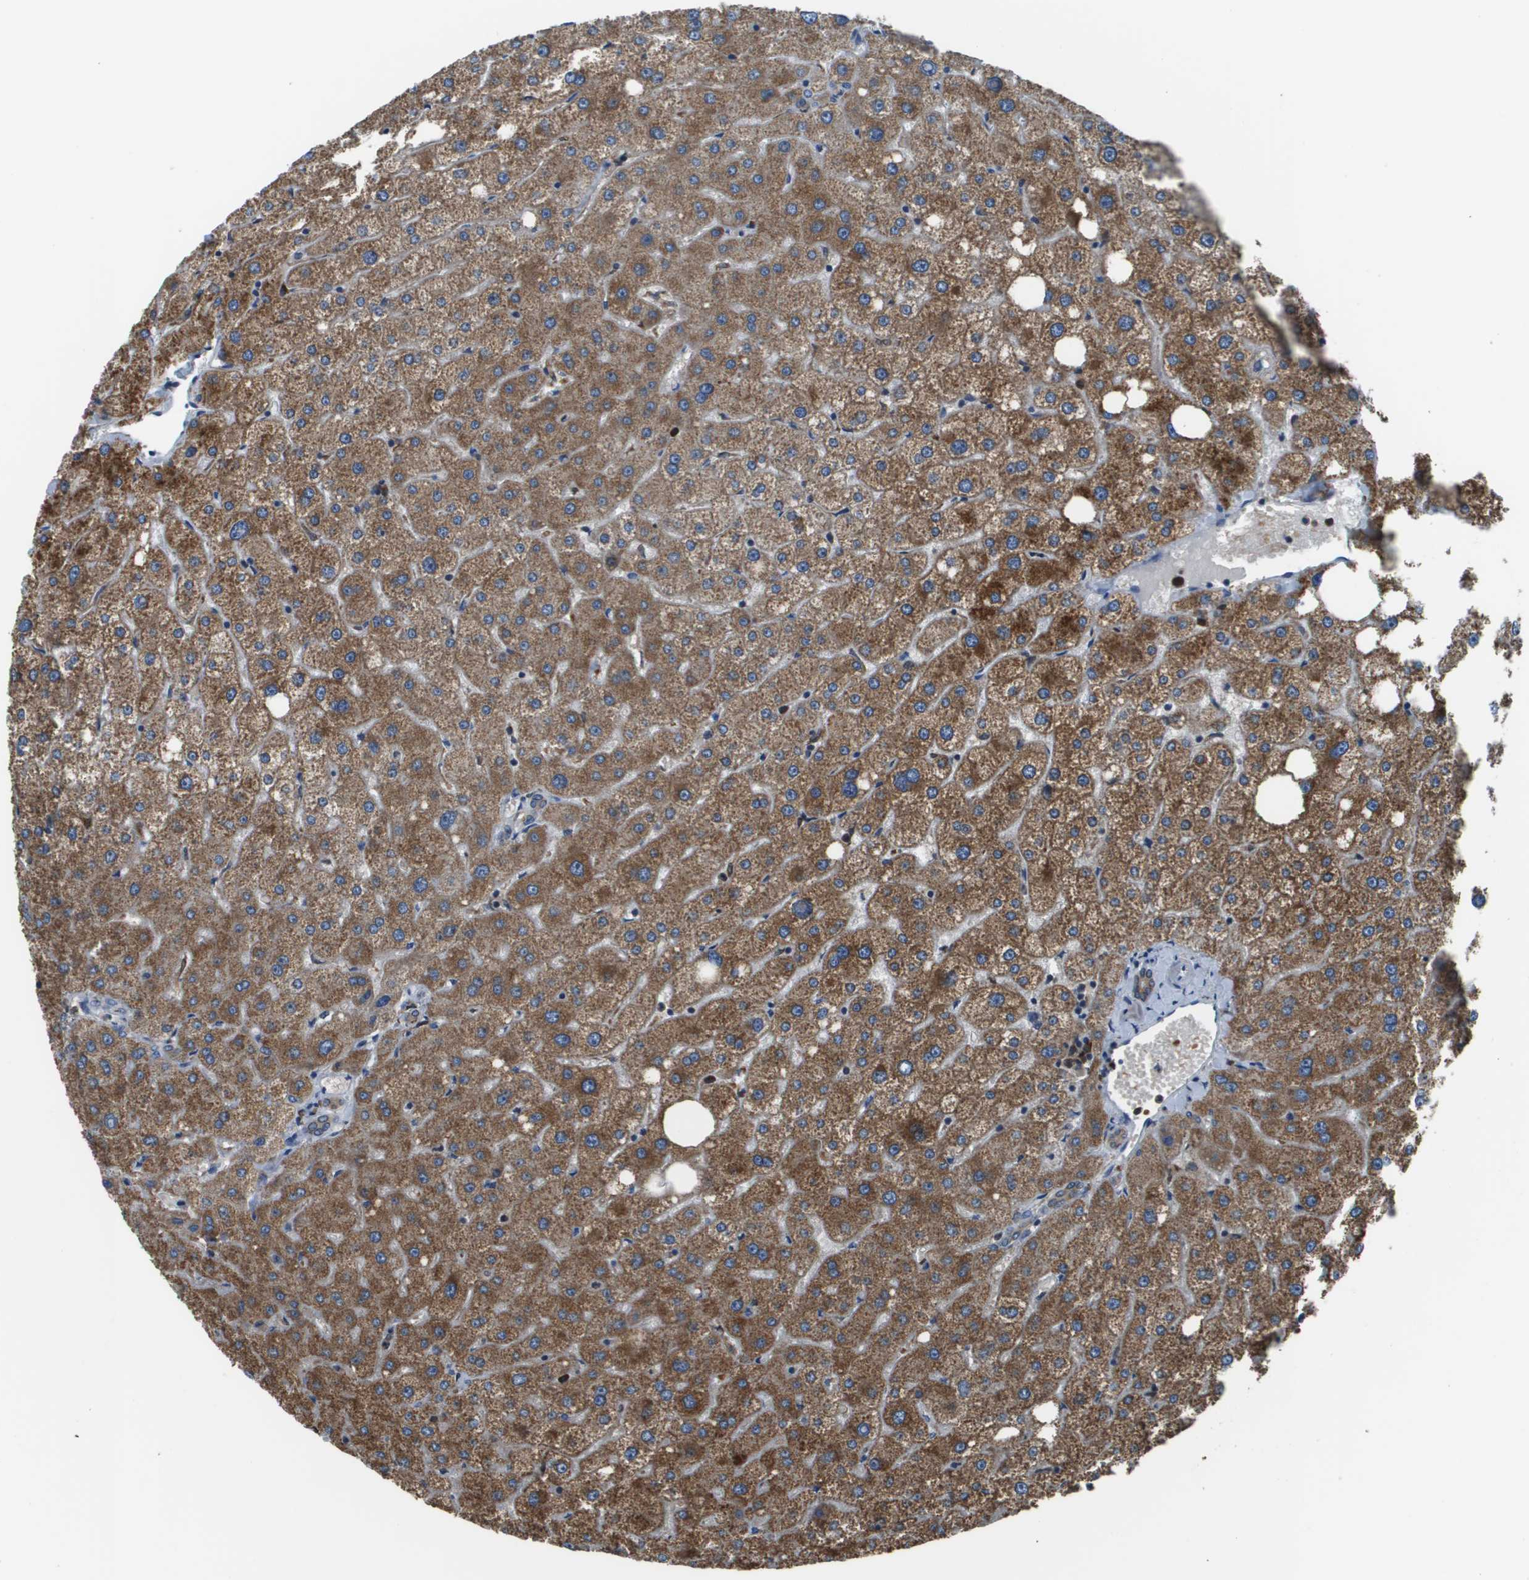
{"staining": {"intensity": "moderate", "quantity": ">75%", "location": "cytoplasmic/membranous"}, "tissue": "liver", "cell_type": "Cholangiocytes", "image_type": "normal", "snomed": [{"axis": "morphology", "description": "Normal tissue, NOS"}, {"axis": "topography", "description": "Liver"}], "caption": "IHC staining of unremarkable liver, which reveals medium levels of moderate cytoplasmic/membranous staining in approximately >75% of cholangiocytes indicating moderate cytoplasmic/membranous protein expression. The staining was performed using DAB (brown) for protein detection and nuclei were counterstained in hematoxylin (blue).", "gene": "CNPY3", "patient": {"sex": "male", "age": 73}}